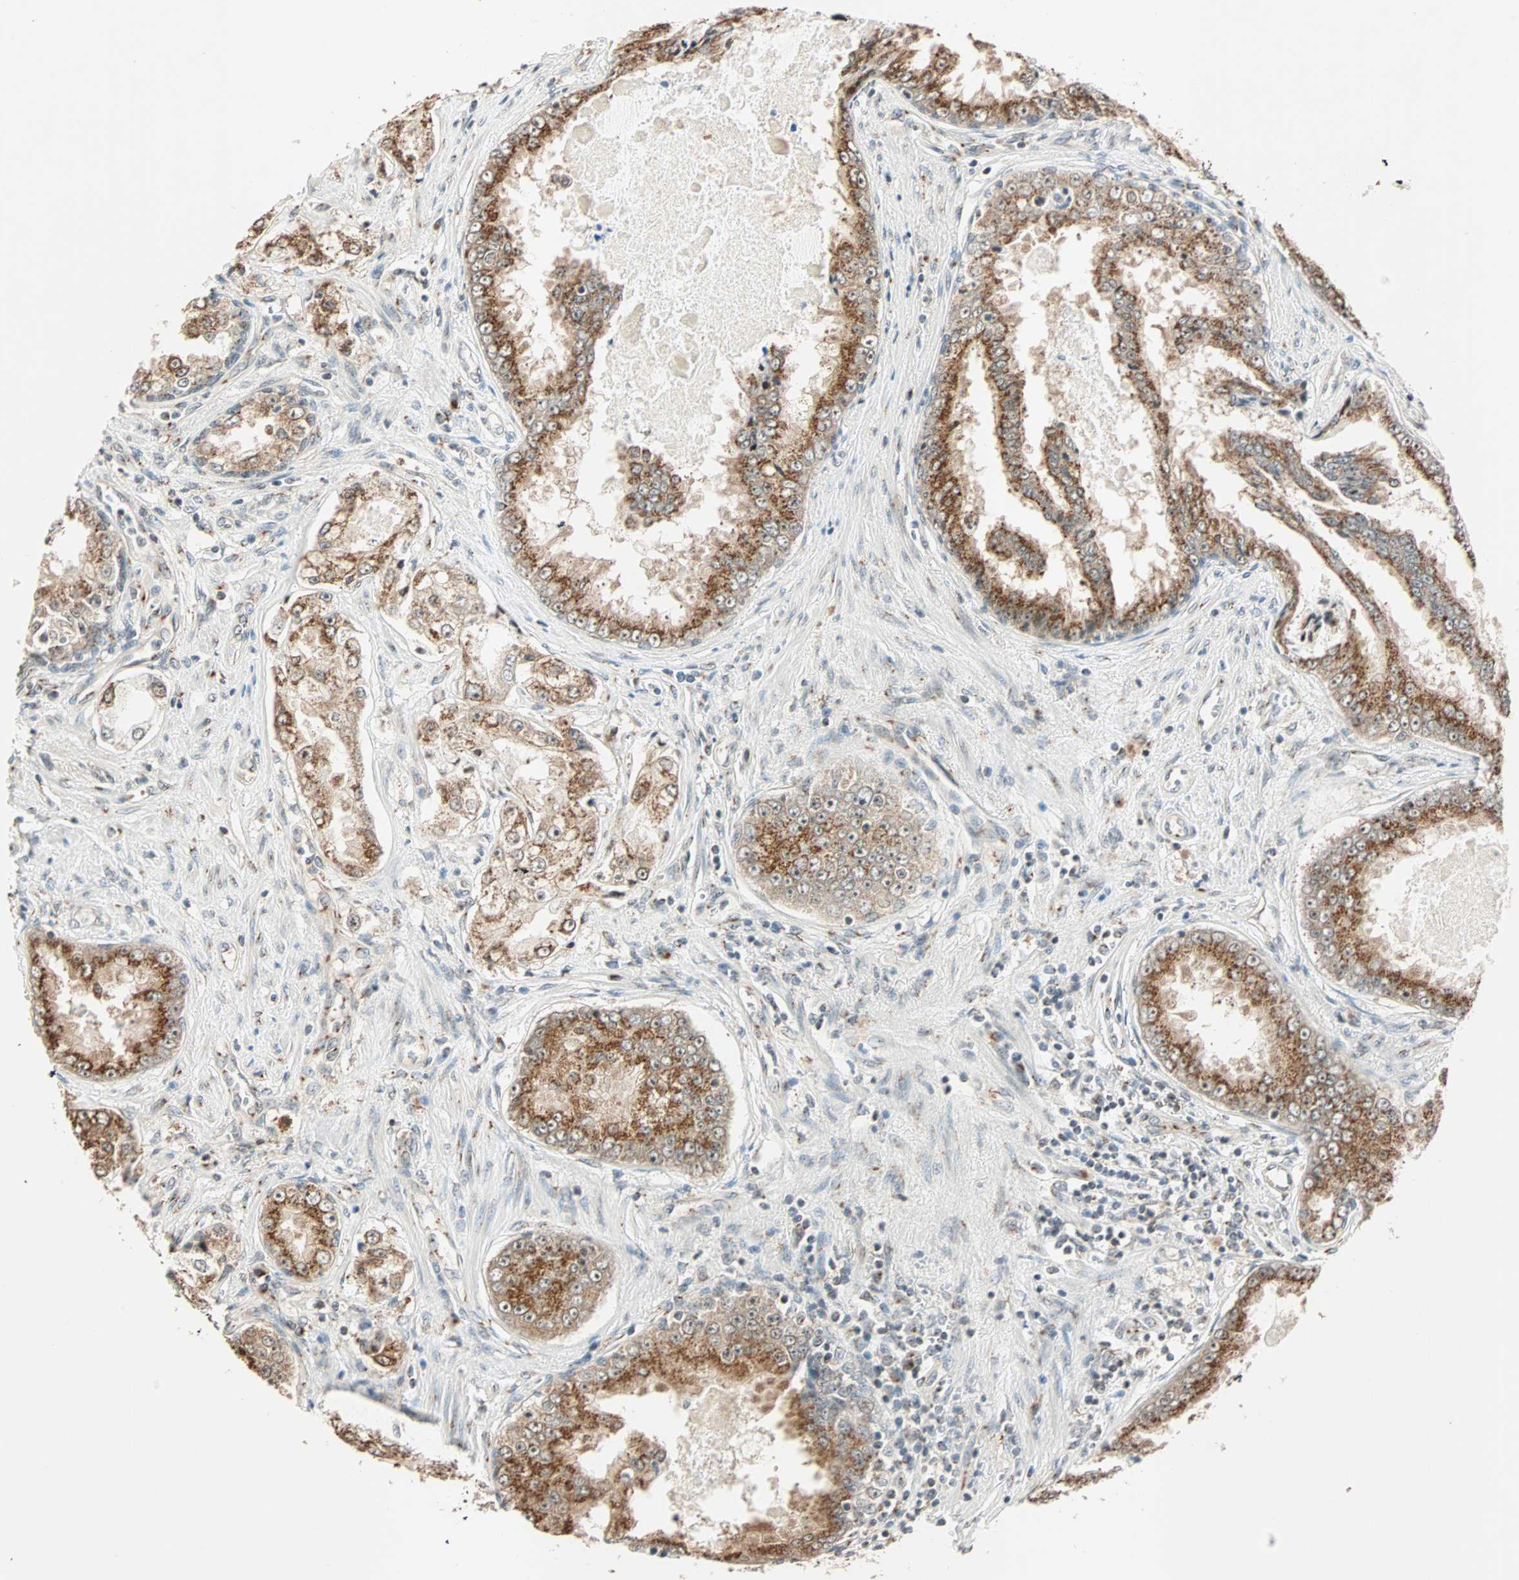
{"staining": {"intensity": "moderate", "quantity": ">75%", "location": "cytoplasmic/membranous"}, "tissue": "prostate cancer", "cell_type": "Tumor cells", "image_type": "cancer", "snomed": [{"axis": "morphology", "description": "Adenocarcinoma, High grade"}, {"axis": "topography", "description": "Prostate"}], "caption": "Immunohistochemical staining of human adenocarcinoma (high-grade) (prostate) shows medium levels of moderate cytoplasmic/membranous protein expression in about >75% of tumor cells. (IHC, brightfield microscopy, high magnification).", "gene": "PRDM2", "patient": {"sex": "male", "age": 73}}